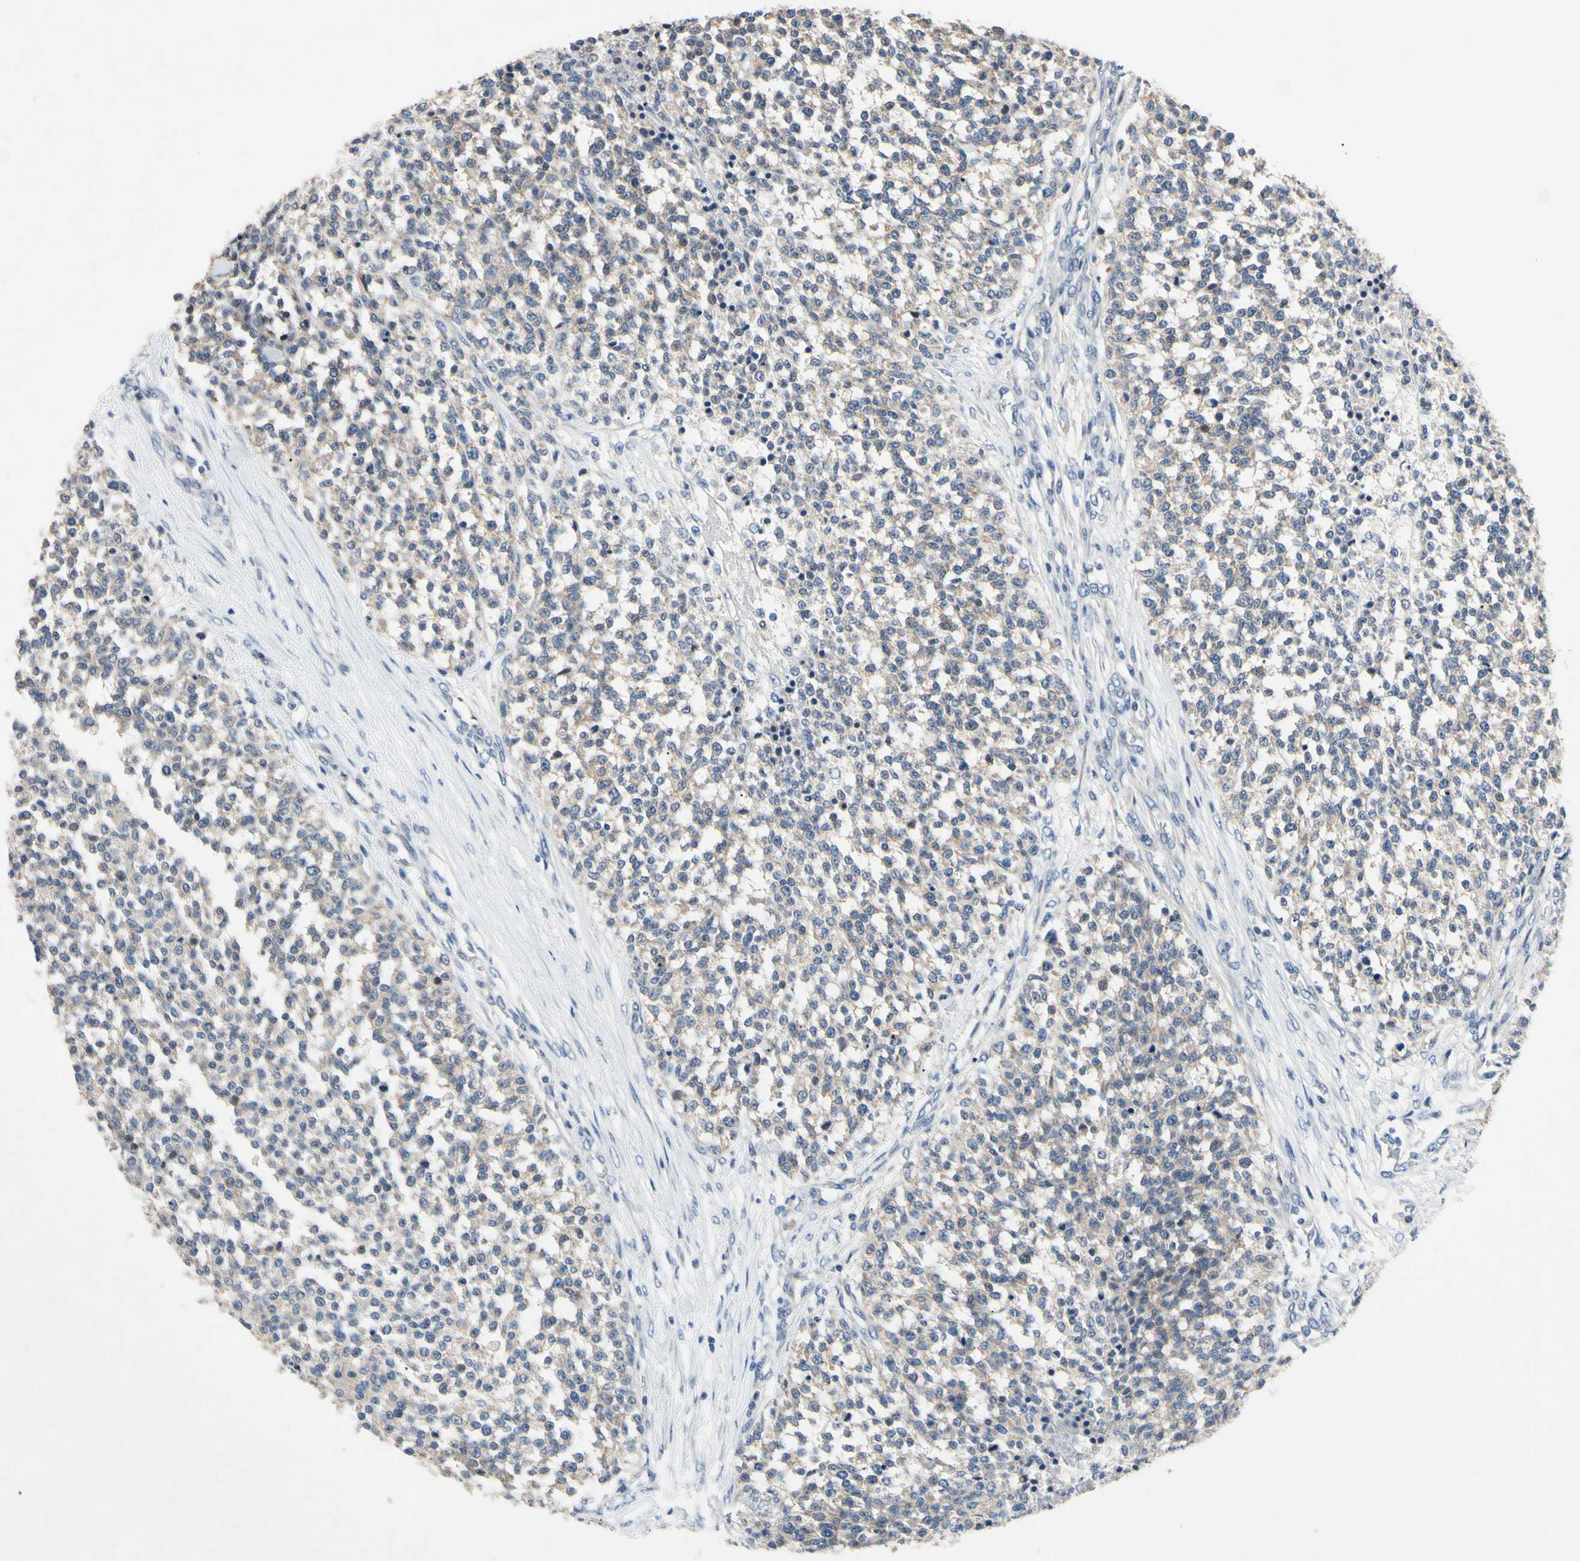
{"staining": {"intensity": "weak", "quantity": "<25%", "location": "cytoplasmic/membranous"}, "tissue": "testis cancer", "cell_type": "Tumor cells", "image_type": "cancer", "snomed": [{"axis": "morphology", "description": "Seminoma, NOS"}, {"axis": "topography", "description": "Testis"}], "caption": "Immunohistochemistry (IHC) image of testis cancer (seminoma) stained for a protein (brown), which exhibits no expression in tumor cells. Brightfield microscopy of IHC stained with DAB (3,3'-diaminobenzidine) (brown) and hematoxylin (blue), captured at high magnification.", "gene": "PNKD", "patient": {"sex": "male", "age": 59}}